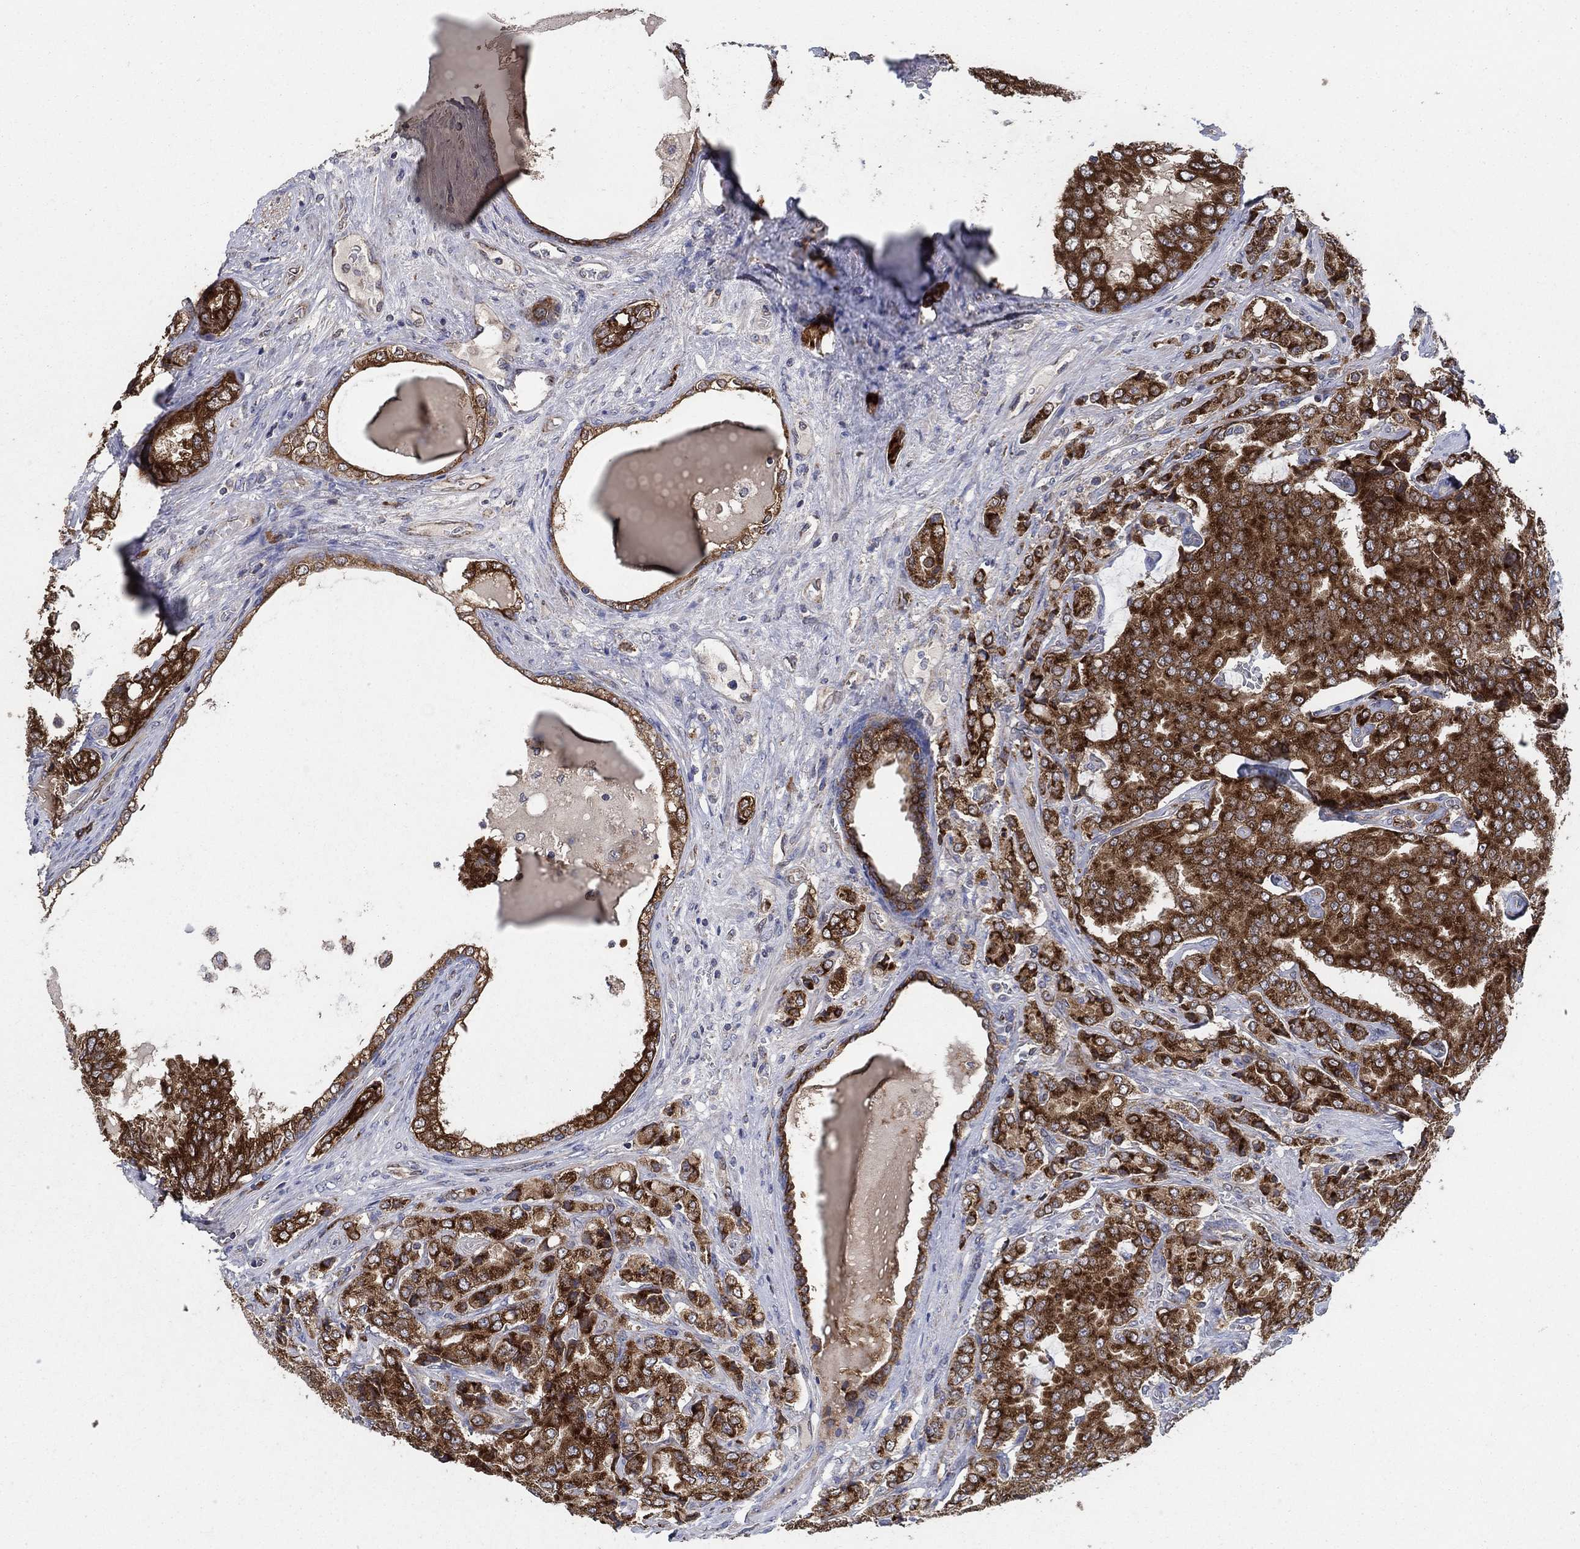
{"staining": {"intensity": "strong", "quantity": ">75%", "location": "cytoplasmic/membranous"}, "tissue": "prostate cancer", "cell_type": "Tumor cells", "image_type": "cancer", "snomed": [{"axis": "morphology", "description": "Adenocarcinoma, NOS"}, {"axis": "topography", "description": "Prostate"}], "caption": "Brown immunohistochemical staining in human prostate cancer demonstrates strong cytoplasmic/membranous staining in approximately >75% of tumor cells. The protein is shown in brown color, while the nuclei are stained blue.", "gene": "HID1", "patient": {"sex": "male", "age": 65}}